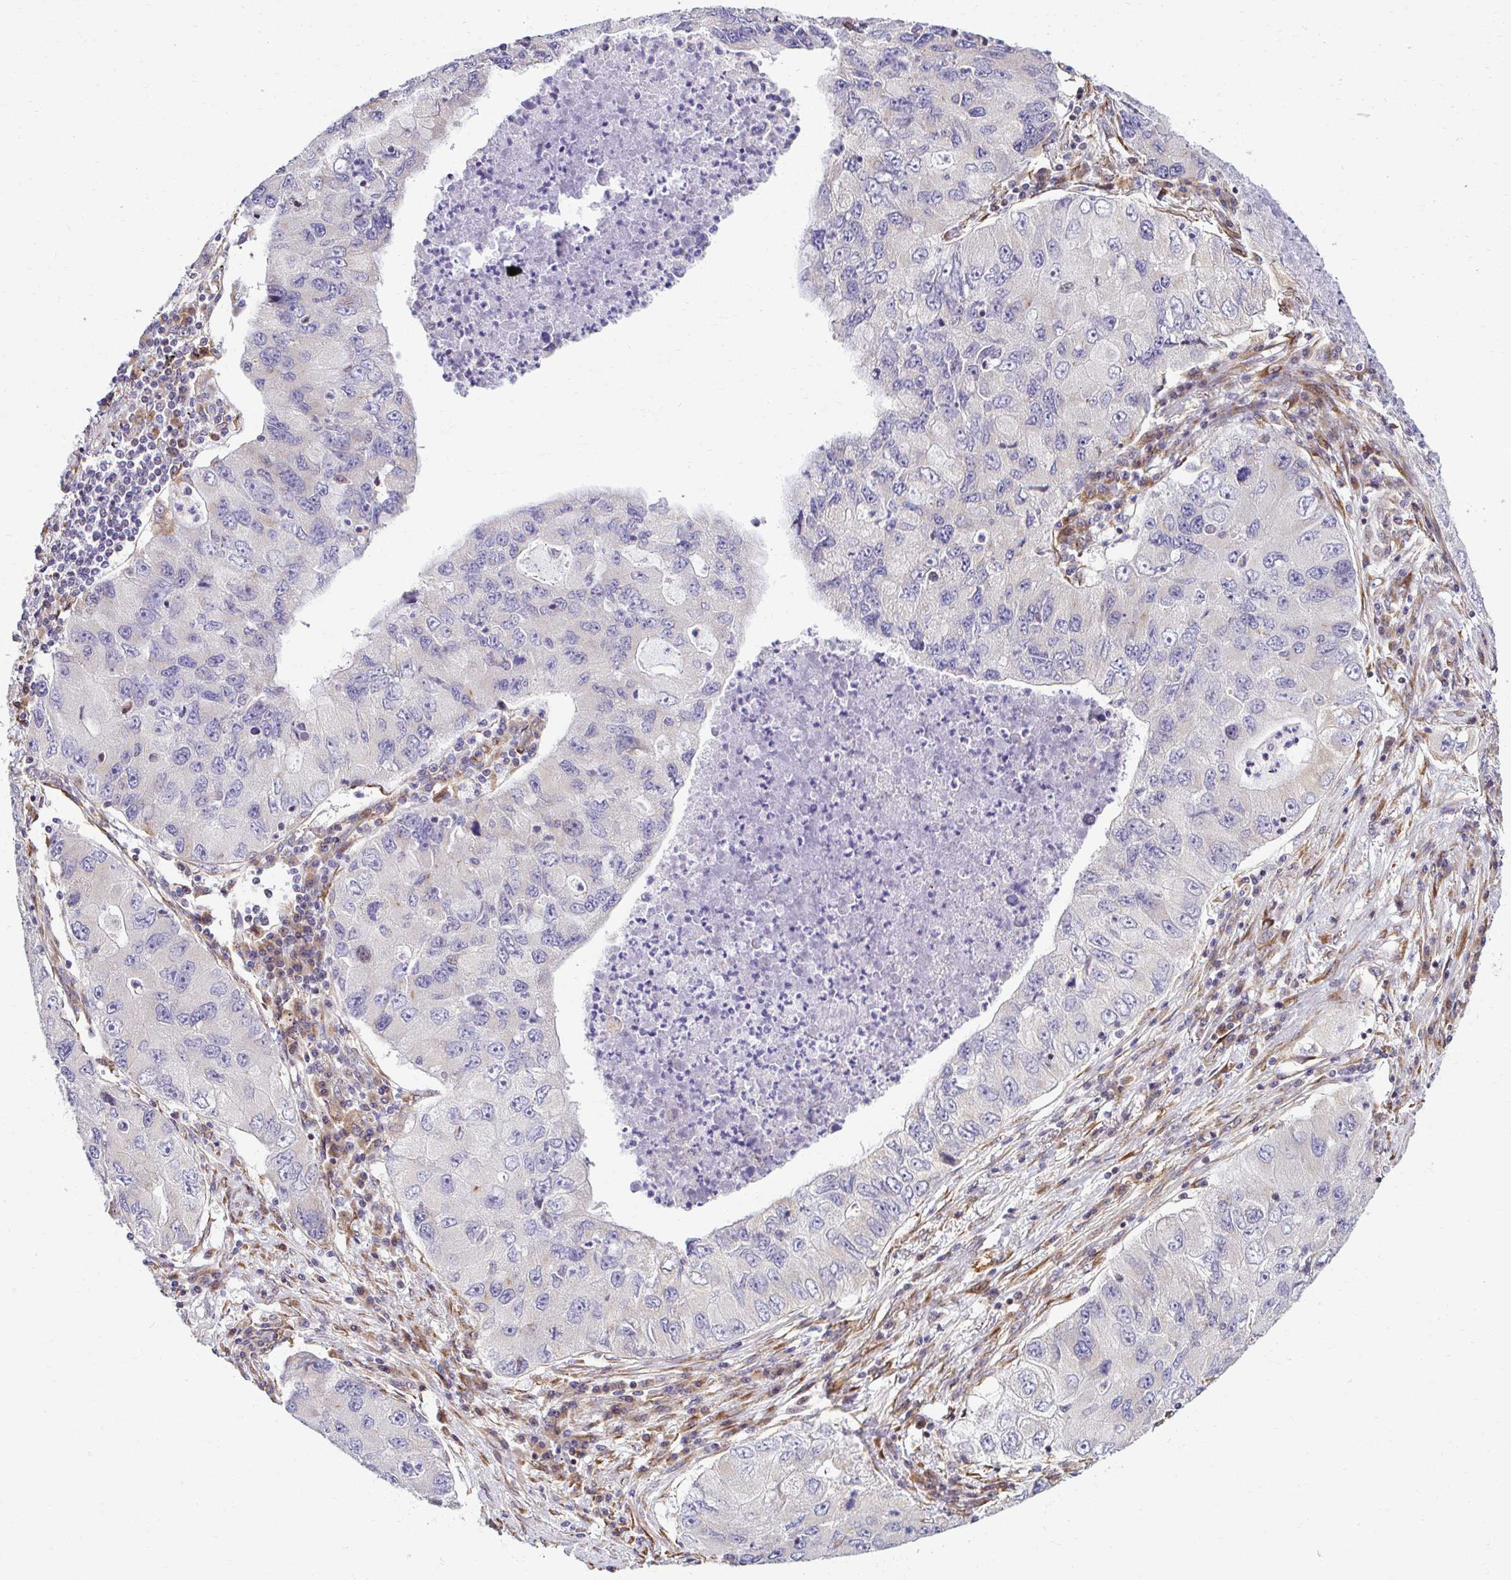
{"staining": {"intensity": "negative", "quantity": "none", "location": "none"}, "tissue": "lung cancer", "cell_type": "Tumor cells", "image_type": "cancer", "snomed": [{"axis": "morphology", "description": "Adenocarcinoma, NOS"}, {"axis": "morphology", "description": "Adenocarcinoma, metastatic, NOS"}, {"axis": "topography", "description": "Lymph node"}, {"axis": "topography", "description": "Lung"}], "caption": "High magnification brightfield microscopy of adenocarcinoma (lung) stained with DAB (brown) and counterstained with hematoxylin (blue): tumor cells show no significant positivity. The staining is performed using DAB brown chromogen with nuclei counter-stained in using hematoxylin.", "gene": "HPS1", "patient": {"sex": "female", "age": 54}}